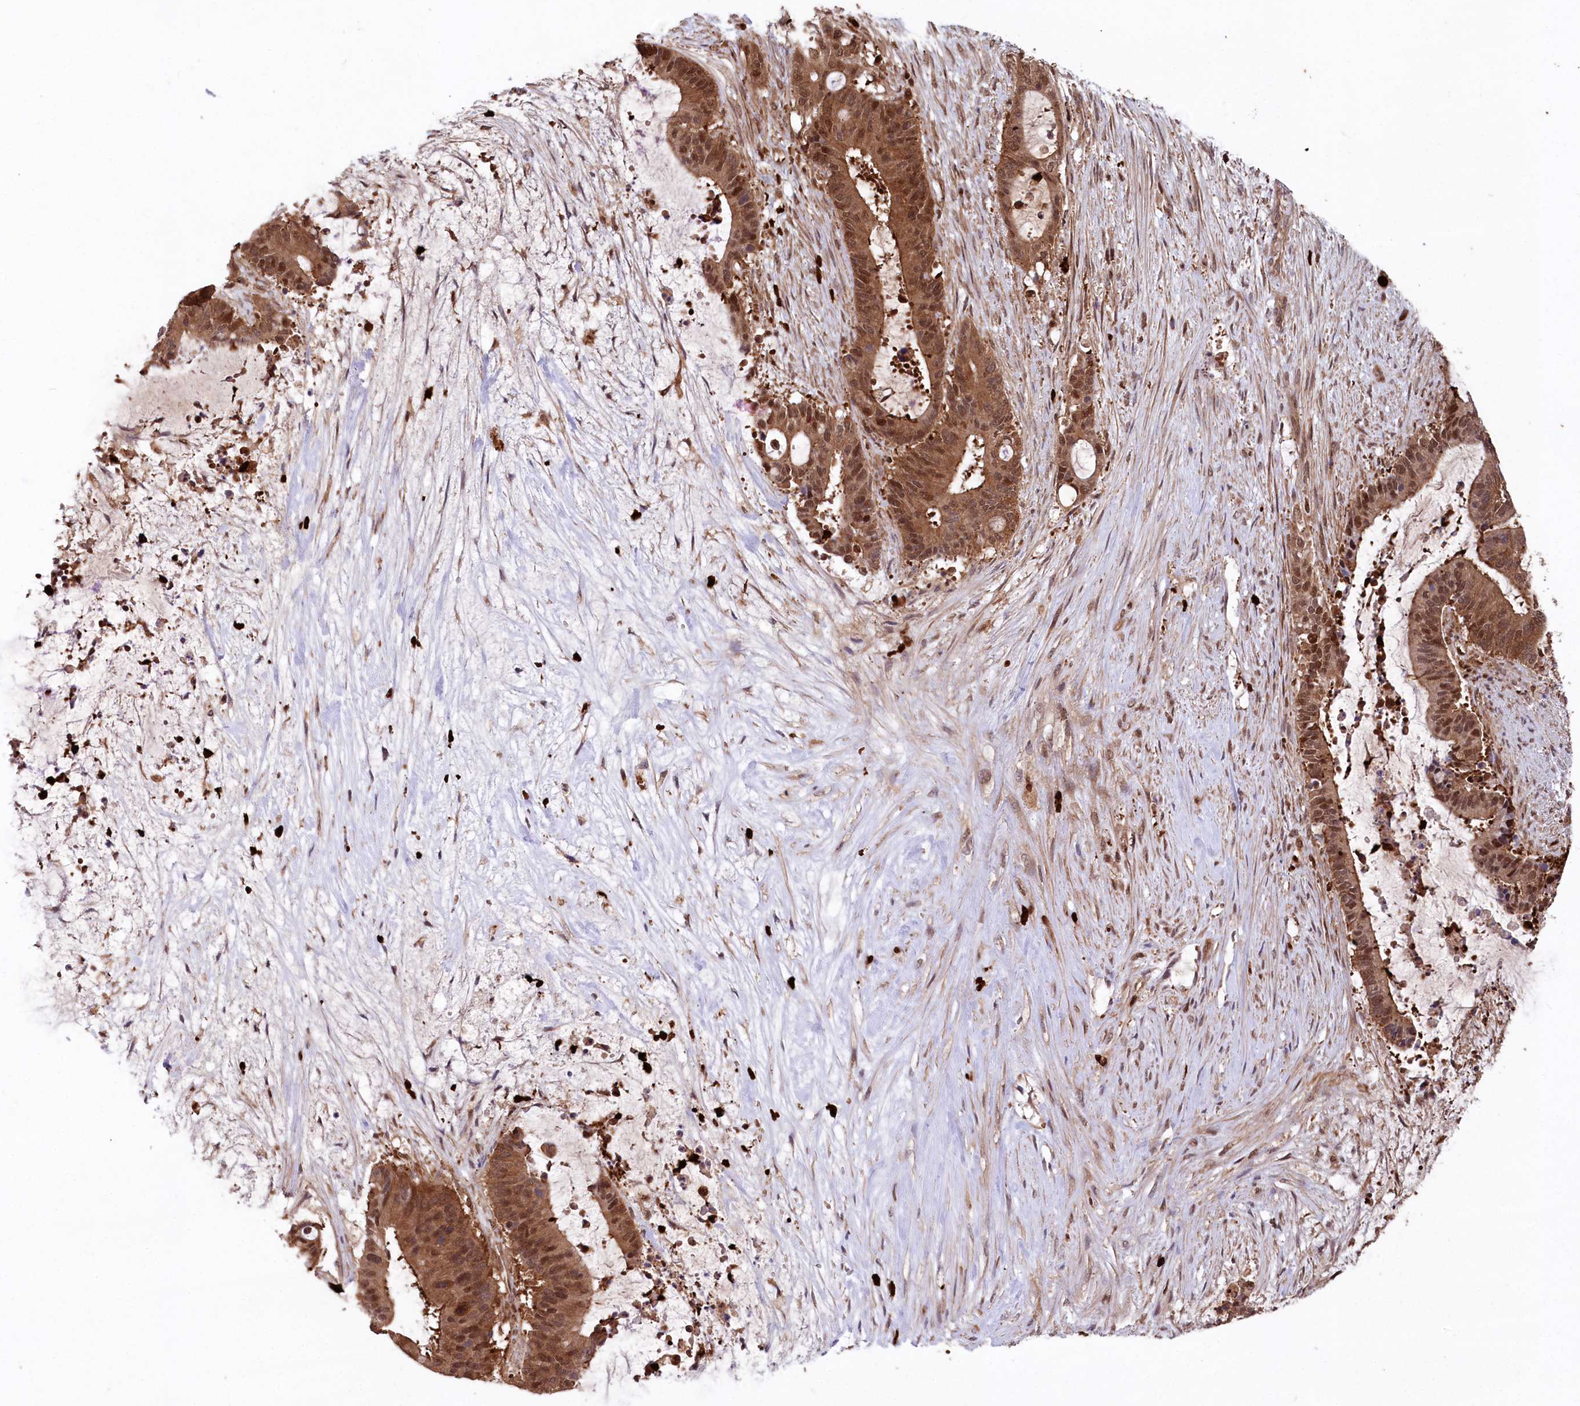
{"staining": {"intensity": "moderate", "quantity": ">75%", "location": "cytoplasmic/membranous,nuclear"}, "tissue": "liver cancer", "cell_type": "Tumor cells", "image_type": "cancer", "snomed": [{"axis": "morphology", "description": "Normal tissue, NOS"}, {"axis": "morphology", "description": "Cholangiocarcinoma"}, {"axis": "topography", "description": "Liver"}, {"axis": "topography", "description": "Peripheral nerve tissue"}], "caption": "Human cholangiocarcinoma (liver) stained with a brown dye displays moderate cytoplasmic/membranous and nuclear positive expression in approximately >75% of tumor cells.", "gene": "LSG1", "patient": {"sex": "female", "age": 73}}